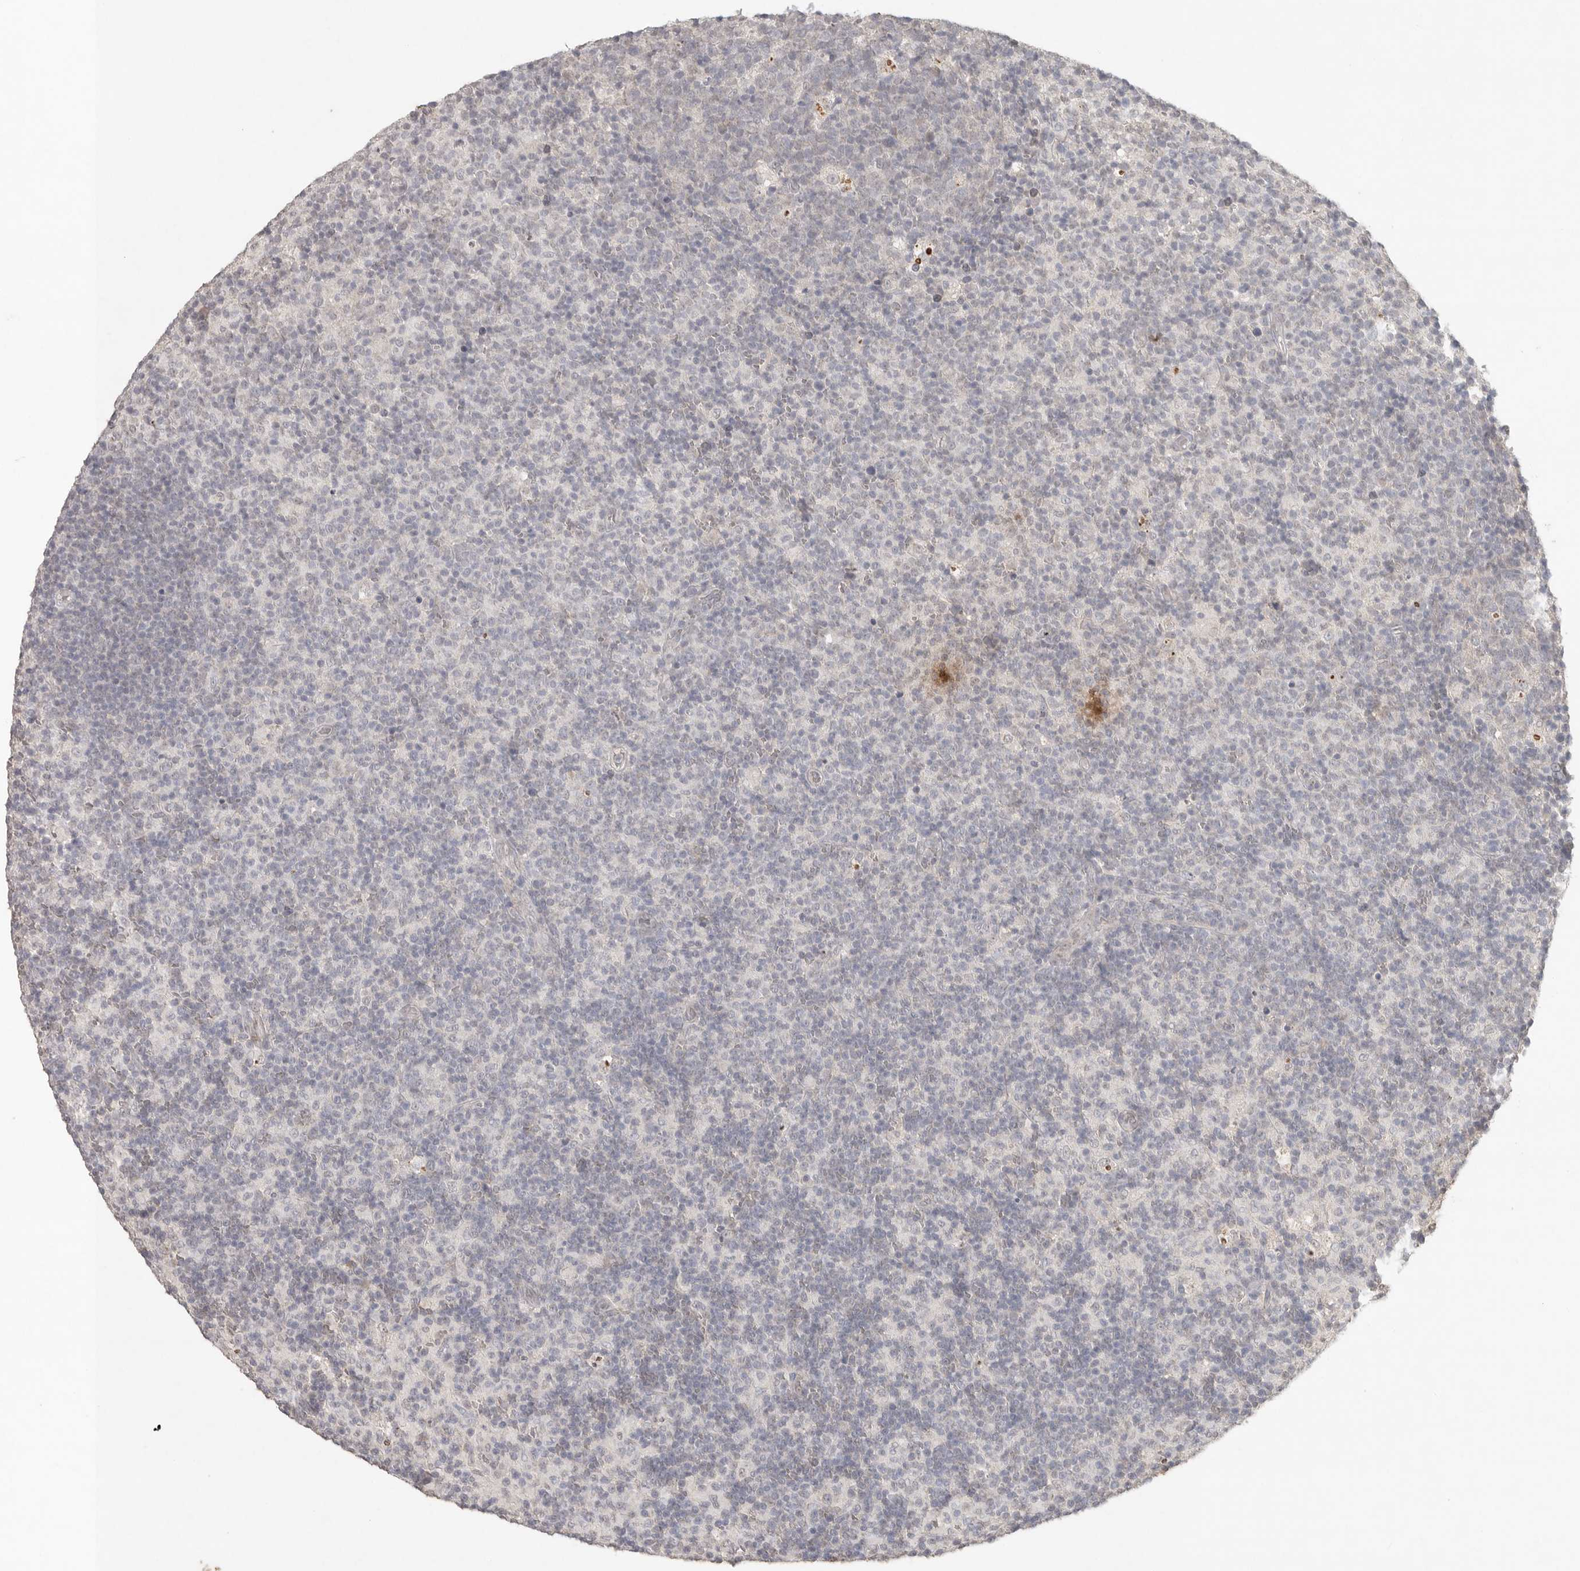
{"staining": {"intensity": "negative", "quantity": "none", "location": "none"}, "tissue": "lymph node", "cell_type": "Germinal center cells", "image_type": "normal", "snomed": [{"axis": "morphology", "description": "Normal tissue, NOS"}, {"axis": "morphology", "description": "Inflammation, NOS"}, {"axis": "topography", "description": "Lymph node"}], "caption": "Human lymph node stained for a protein using IHC displays no staining in germinal center cells.", "gene": "KLK5", "patient": {"sex": "male", "age": 55}}